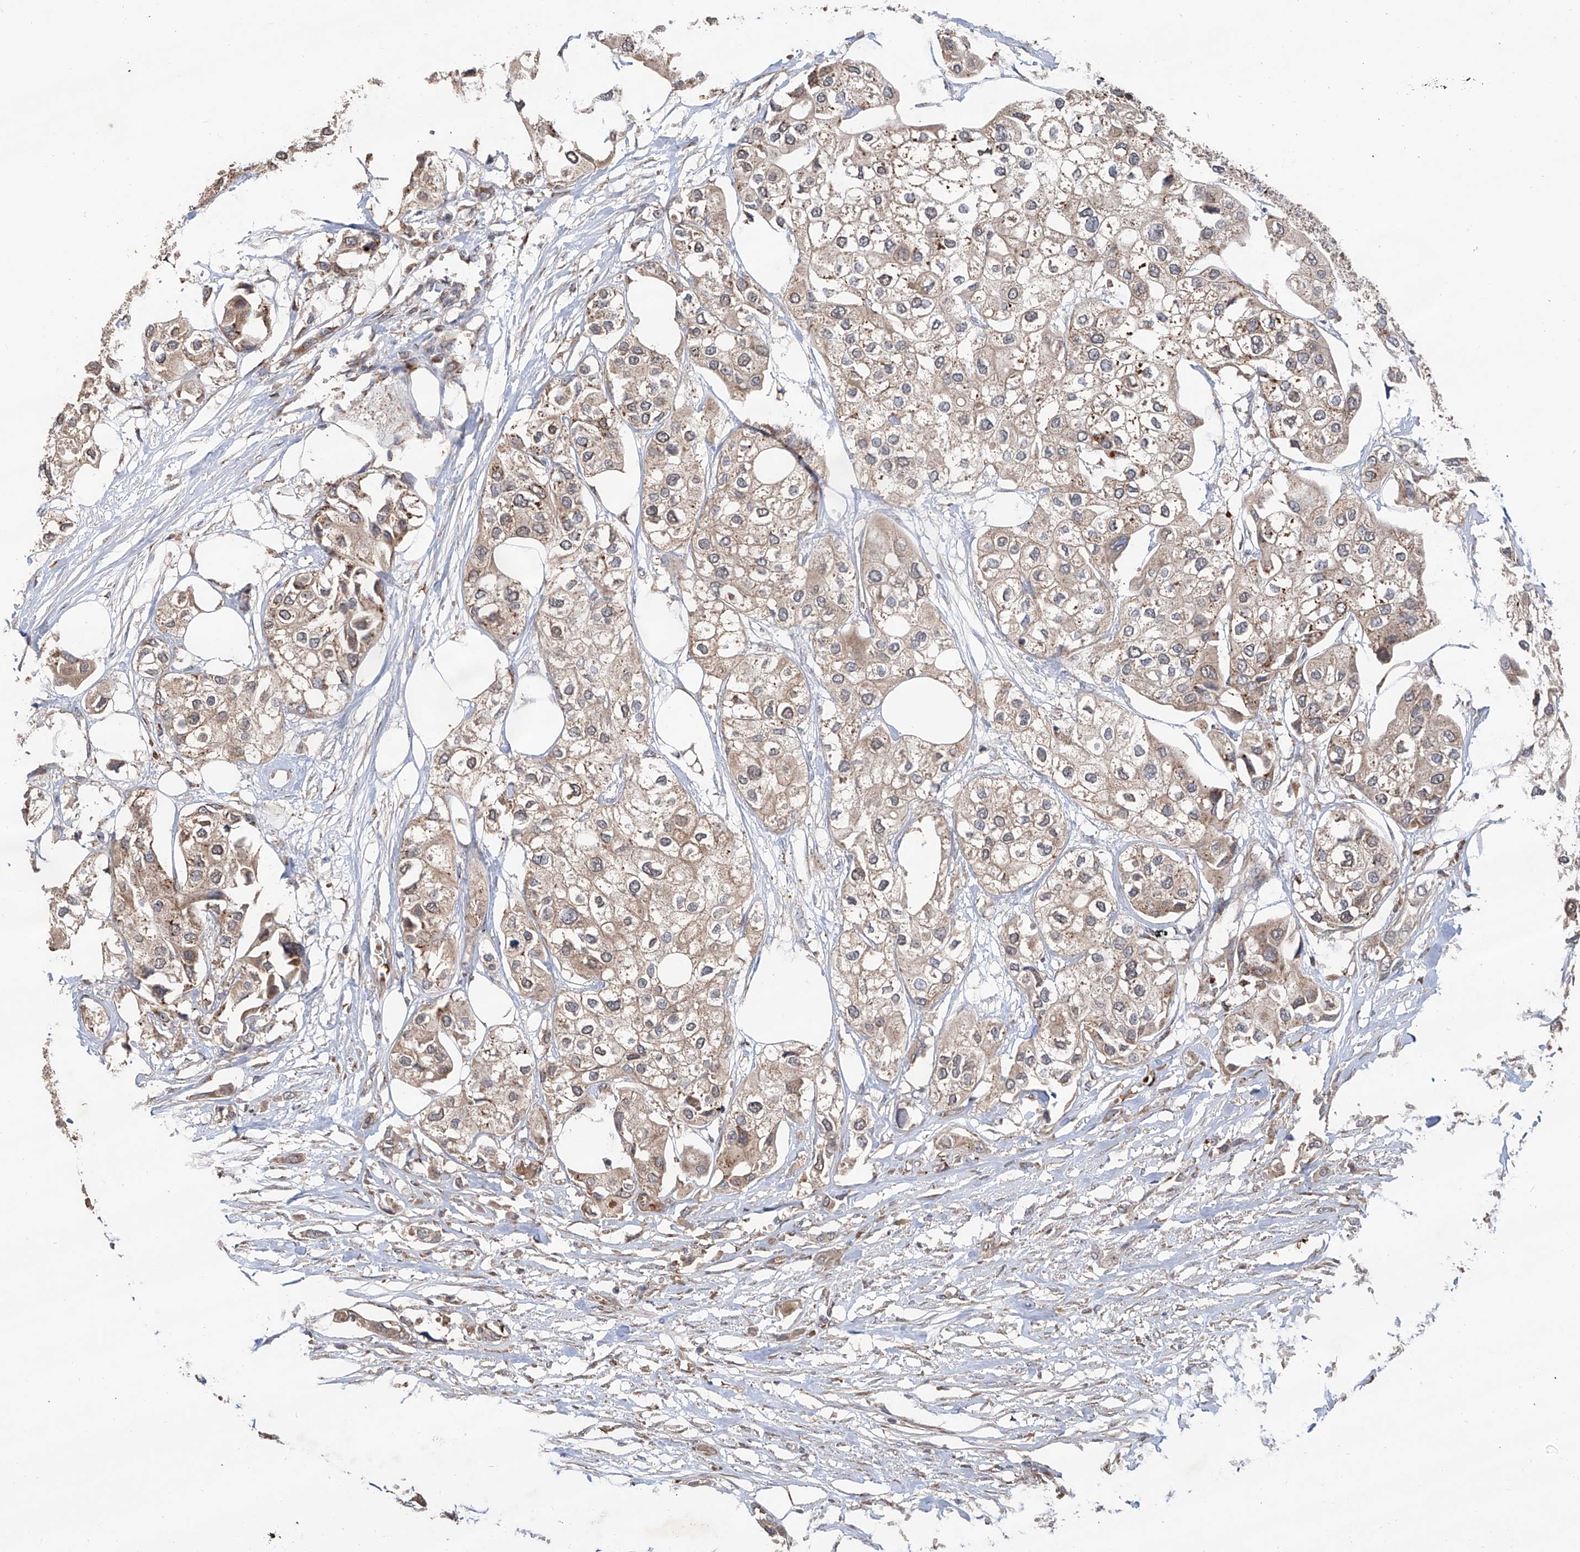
{"staining": {"intensity": "weak", "quantity": ">75%", "location": "cytoplasmic/membranous"}, "tissue": "urothelial cancer", "cell_type": "Tumor cells", "image_type": "cancer", "snomed": [{"axis": "morphology", "description": "Urothelial carcinoma, High grade"}, {"axis": "topography", "description": "Urinary bladder"}], "caption": "DAB immunohistochemical staining of human urothelial cancer reveals weak cytoplasmic/membranous protein expression in about >75% of tumor cells.", "gene": "EDN1", "patient": {"sex": "male", "age": 64}}